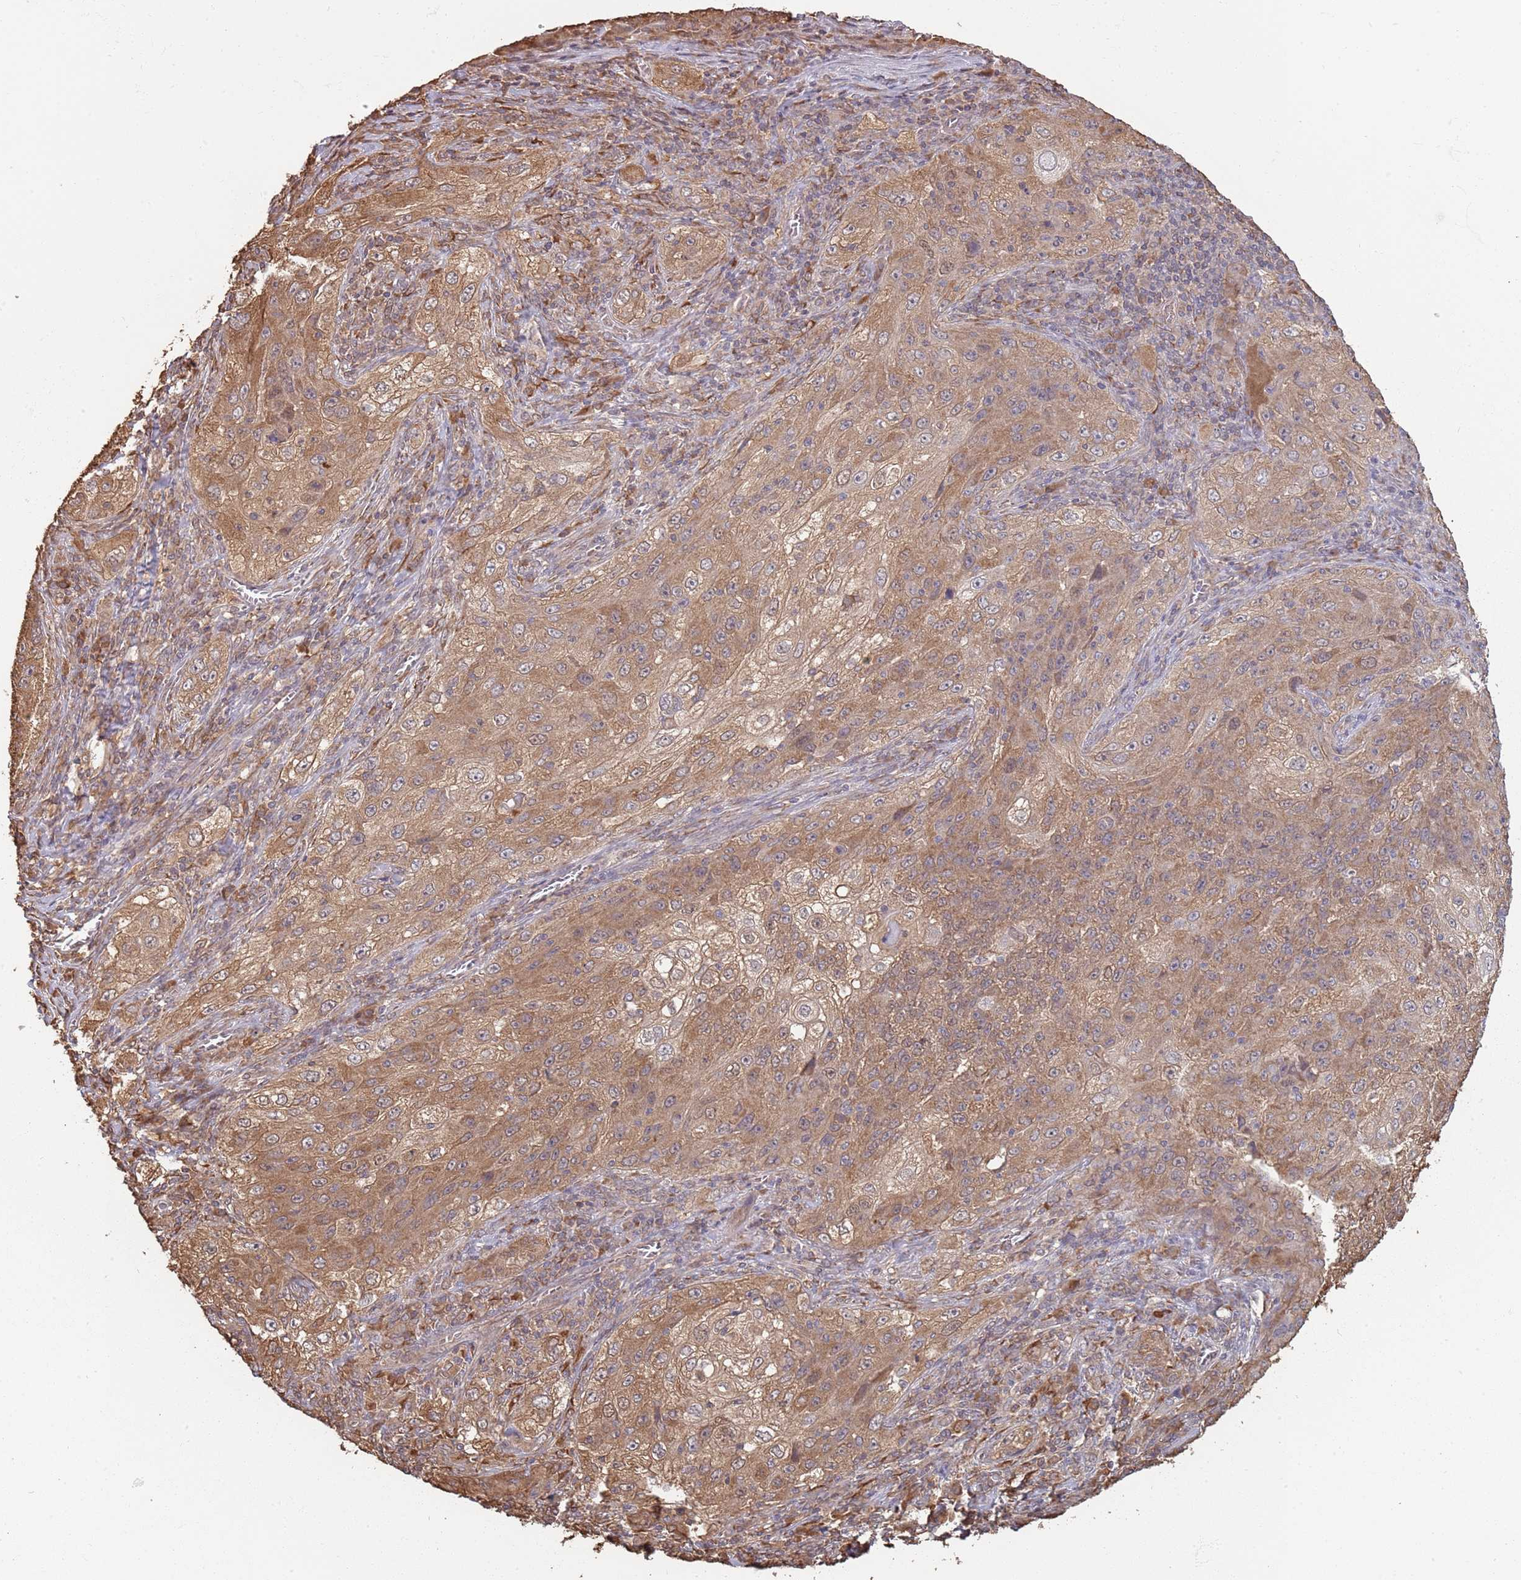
{"staining": {"intensity": "moderate", "quantity": ">75%", "location": "cytoplasmic/membranous"}, "tissue": "lung cancer", "cell_type": "Tumor cells", "image_type": "cancer", "snomed": [{"axis": "morphology", "description": "Squamous cell carcinoma, NOS"}, {"axis": "topography", "description": "Lung"}], "caption": "Lung cancer tissue shows moderate cytoplasmic/membranous positivity in approximately >75% of tumor cells", "gene": "COG4", "patient": {"sex": "female", "age": 69}}